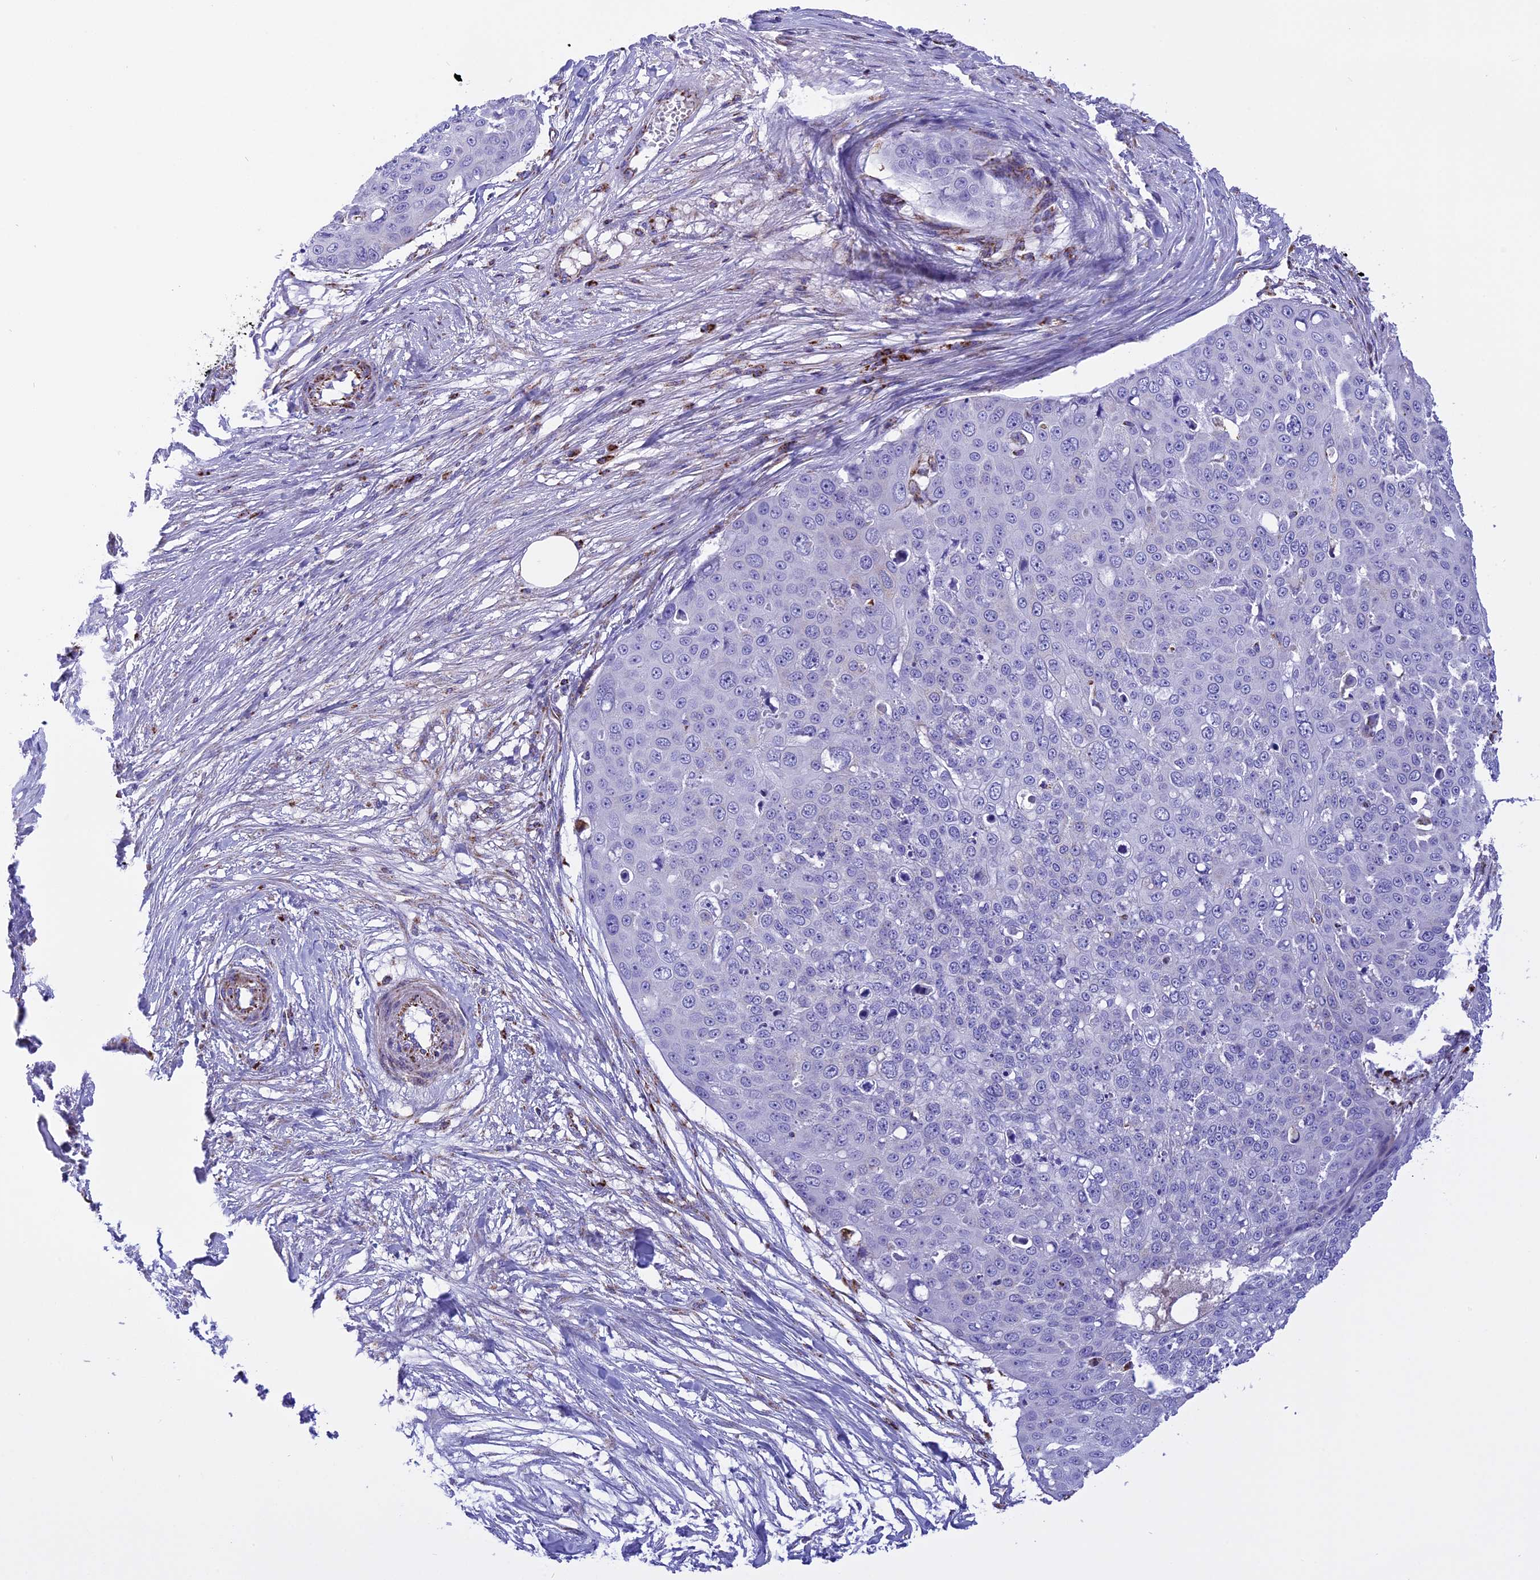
{"staining": {"intensity": "negative", "quantity": "none", "location": "none"}, "tissue": "skin cancer", "cell_type": "Tumor cells", "image_type": "cancer", "snomed": [{"axis": "morphology", "description": "Squamous cell carcinoma, NOS"}, {"axis": "topography", "description": "Skin"}], "caption": "DAB (3,3'-diaminobenzidine) immunohistochemical staining of squamous cell carcinoma (skin) displays no significant expression in tumor cells.", "gene": "KCNG1", "patient": {"sex": "male", "age": 71}}